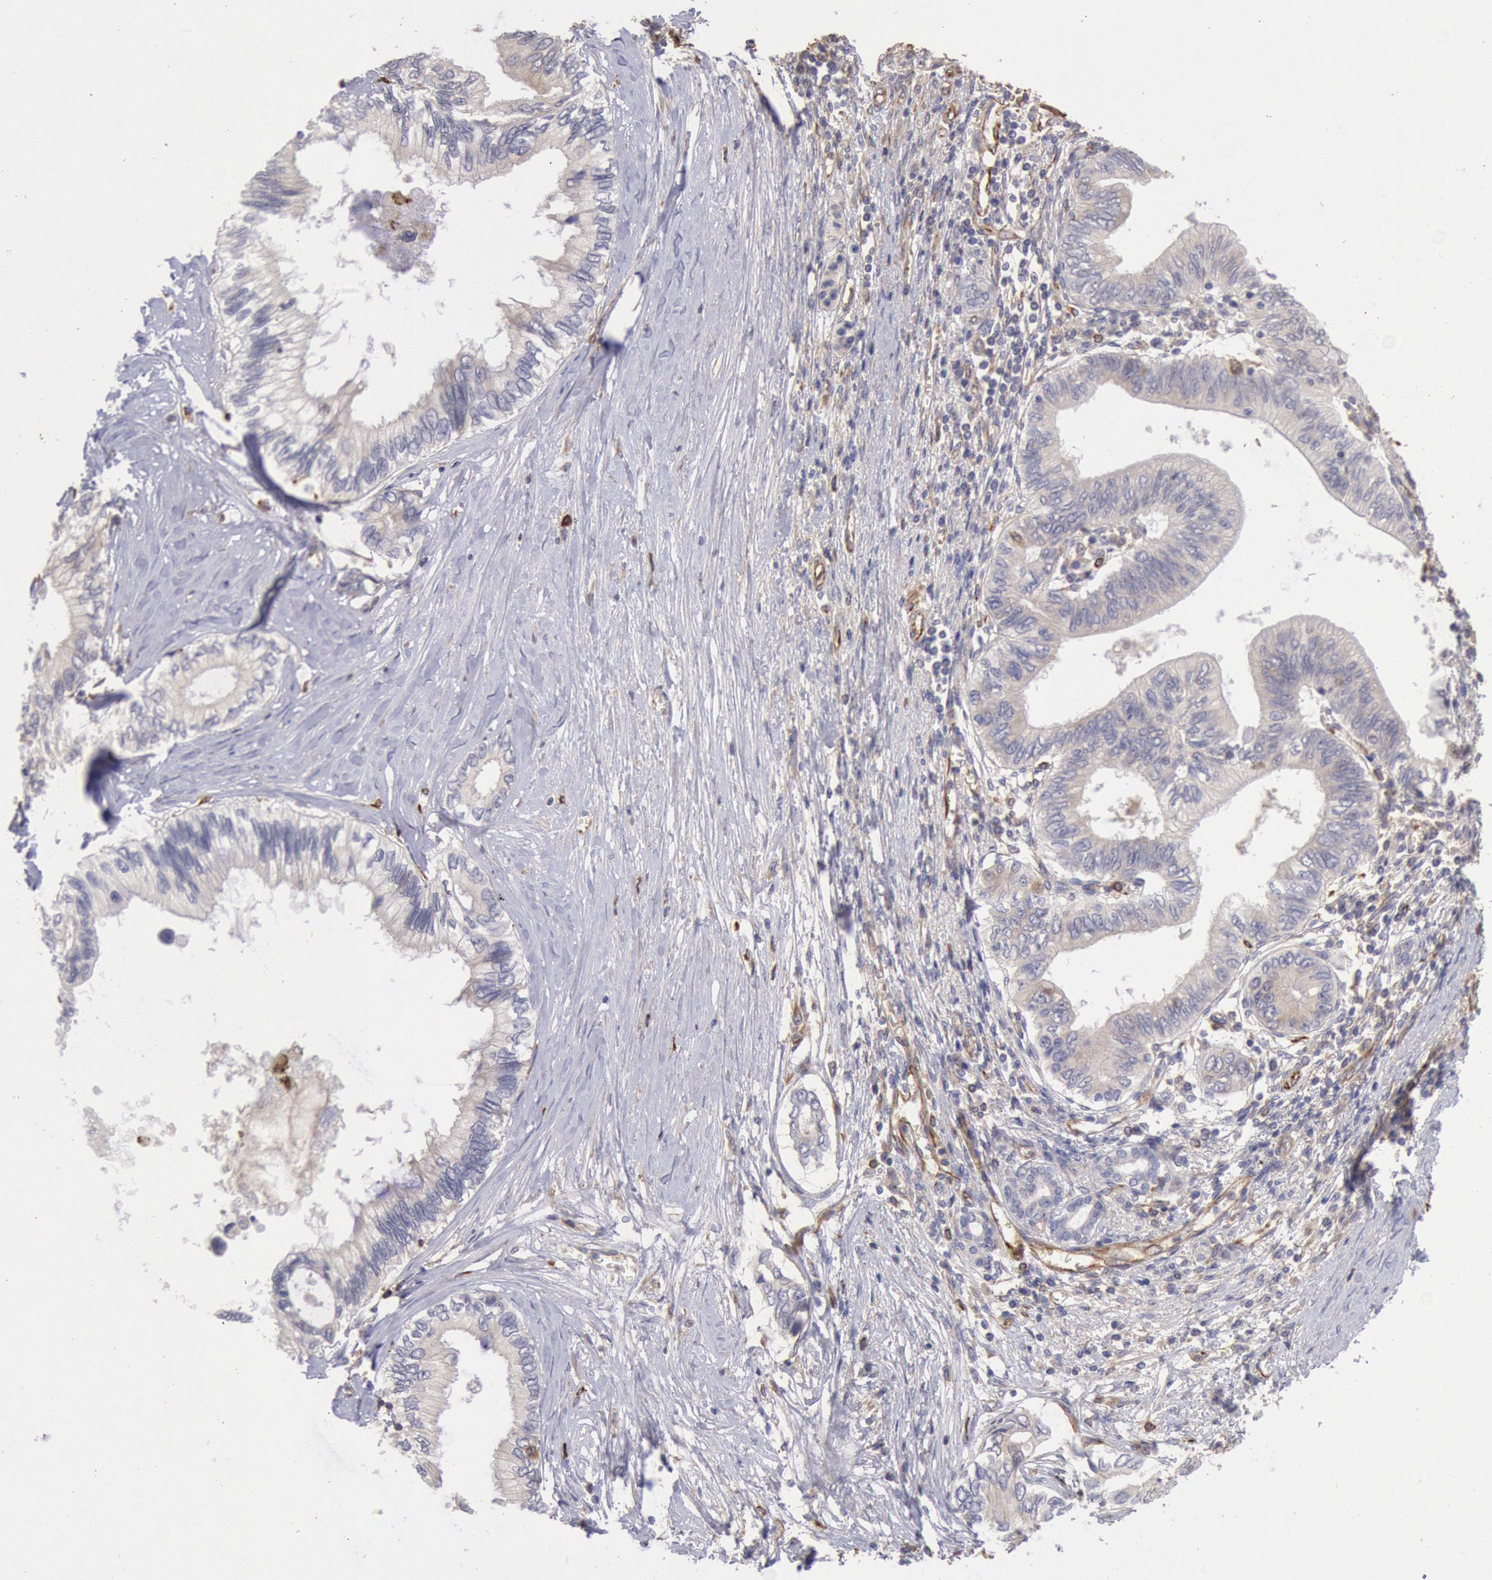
{"staining": {"intensity": "negative", "quantity": "none", "location": "none"}, "tissue": "pancreatic cancer", "cell_type": "Tumor cells", "image_type": "cancer", "snomed": [{"axis": "morphology", "description": "Adenocarcinoma, NOS"}, {"axis": "topography", "description": "Pancreas"}], "caption": "This micrograph is of adenocarcinoma (pancreatic) stained with IHC to label a protein in brown with the nuclei are counter-stained blue. There is no staining in tumor cells.", "gene": "RNF139", "patient": {"sex": "female", "age": 66}}